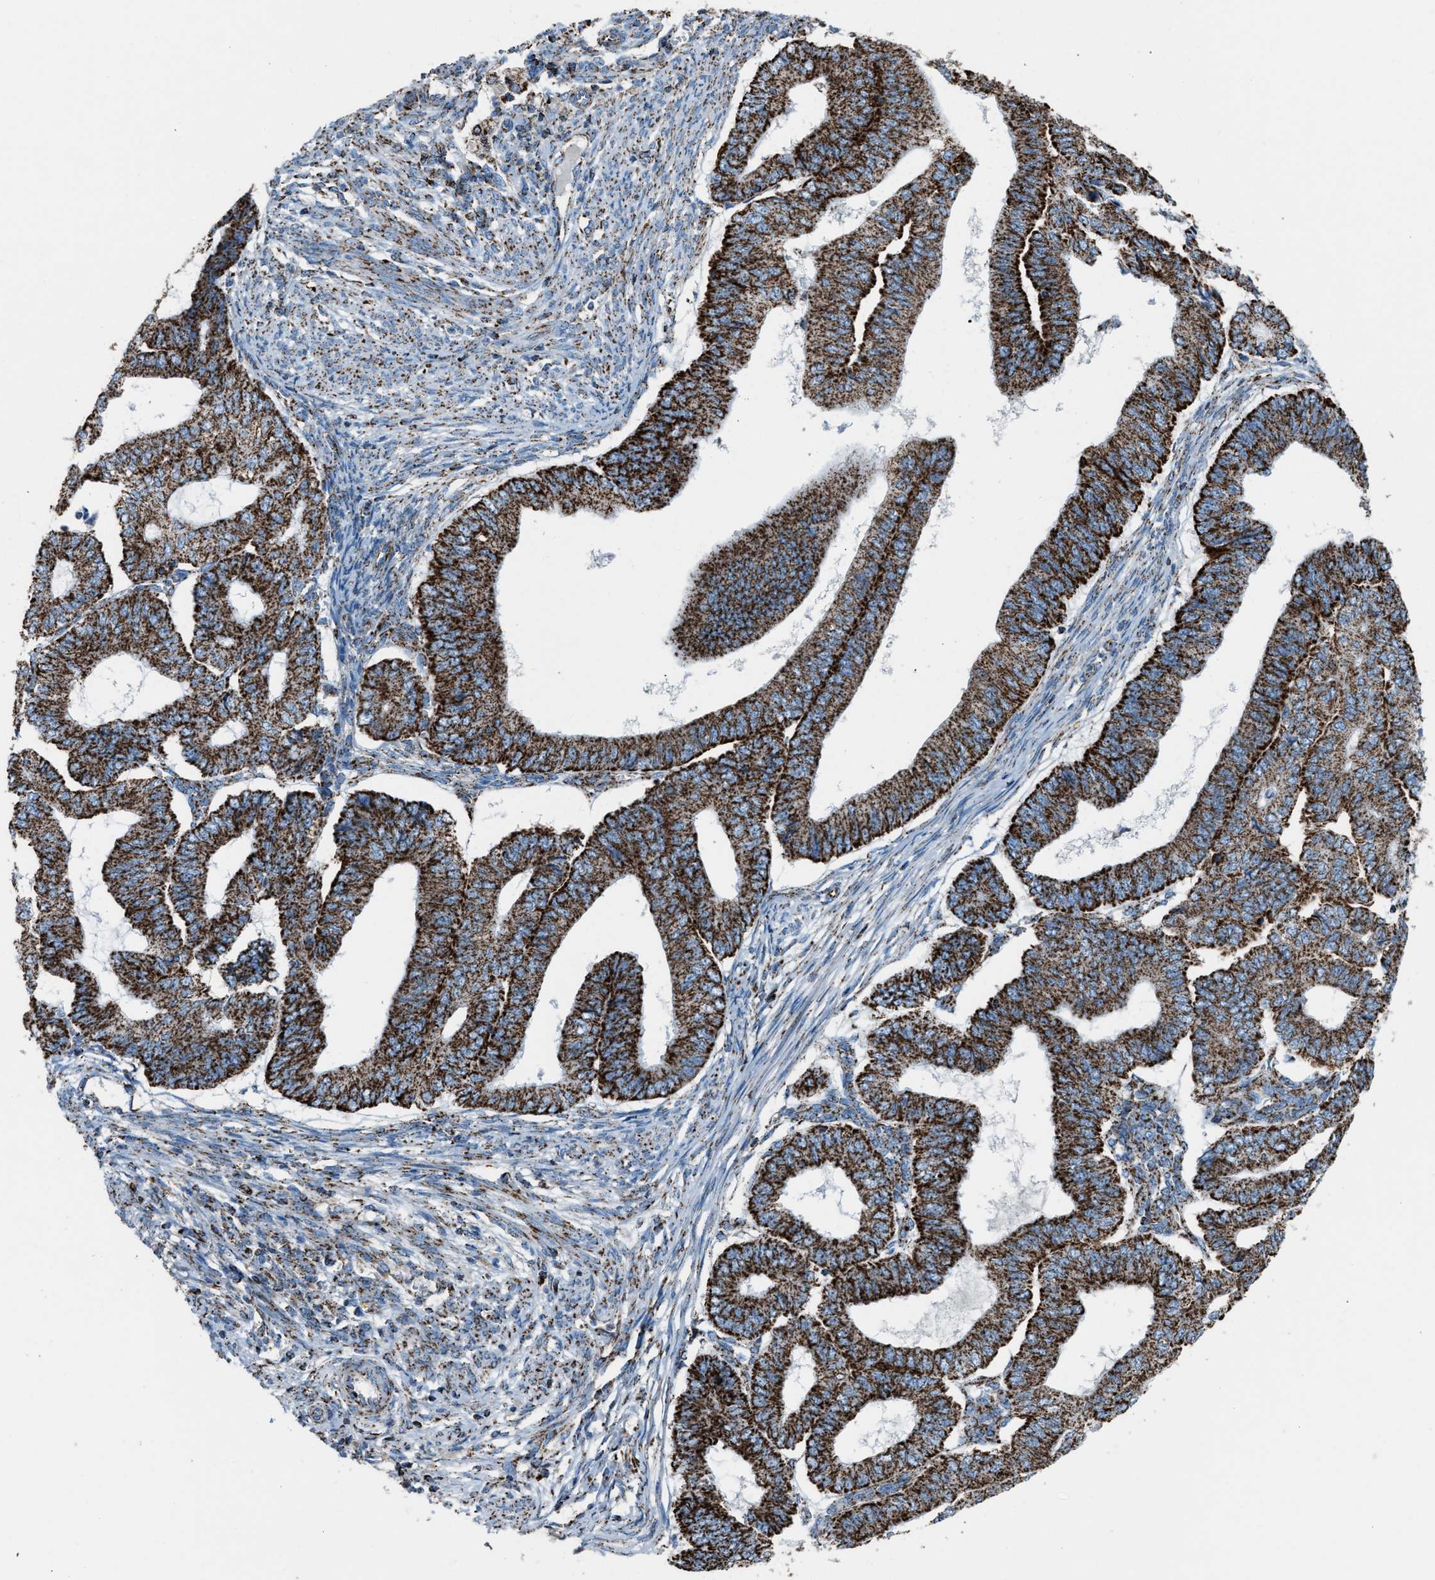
{"staining": {"intensity": "strong", "quantity": ">75%", "location": "cytoplasmic/membranous"}, "tissue": "endometrial cancer", "cell_type": "Tumor cells", "image_type": "cancer", "snomed": [{"axis": "morphology", "description": "Polyp, NOS"}, {"axis": "morphology", "description": "Adenocarcinoma, NOS"}, {"axis": "morphology", "description": "Adenoma, NOS"}, {"axis": "topography", "description": "Endometrium"}], "caption": "Immunohistochemistry (DAB) staining of human polyp (endometrial) displays strong cytoplasmic/membranous protein positivity in approximately >75% of tumor cells.", "gene": "MDH2", "patient": {"sex": "female", "age": 79}}